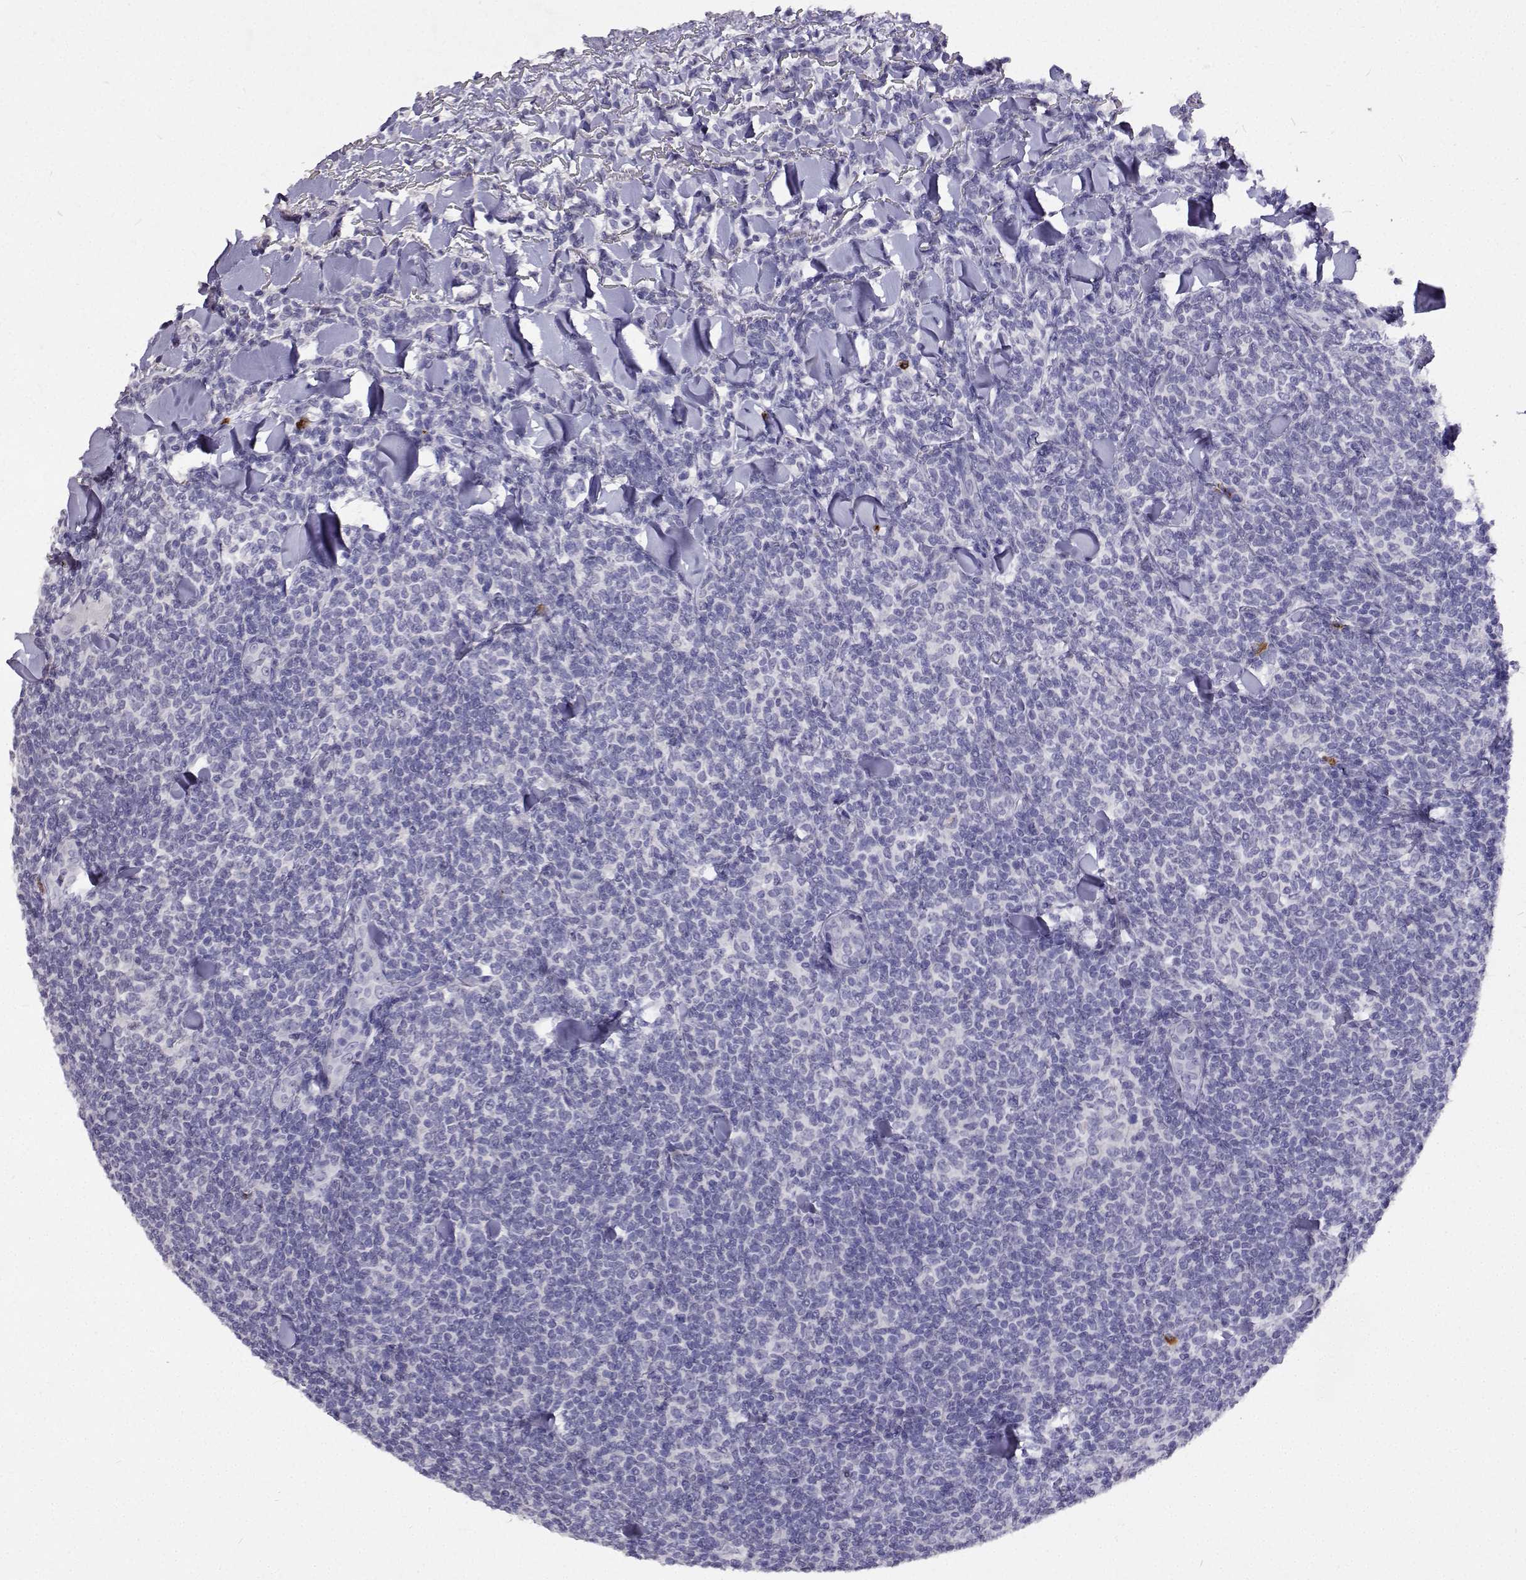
{"staining": {"intensity": "negative", "quantity": "none", "location": "none"}, "tissue": "lymphoma", "cell_type": "Tumor cells", "image_type": "cancer", "snomed": [{"axis": "morphology", "description": "Malignant lymphoma, non-Hodgkin's type, Low grade"}, {"axis": "topography", "description": "Lymph node"}], "caption": "Tumor cells are negative for protein expression in human lymphoma. Brightfield microscopy of immunohistochemistry (IHC) stained with DAB (brown) and hematoxylin (blue), captured at high magnification.", "gene": "CFAP44", "patient": {"sex": "female", "age": 56}}